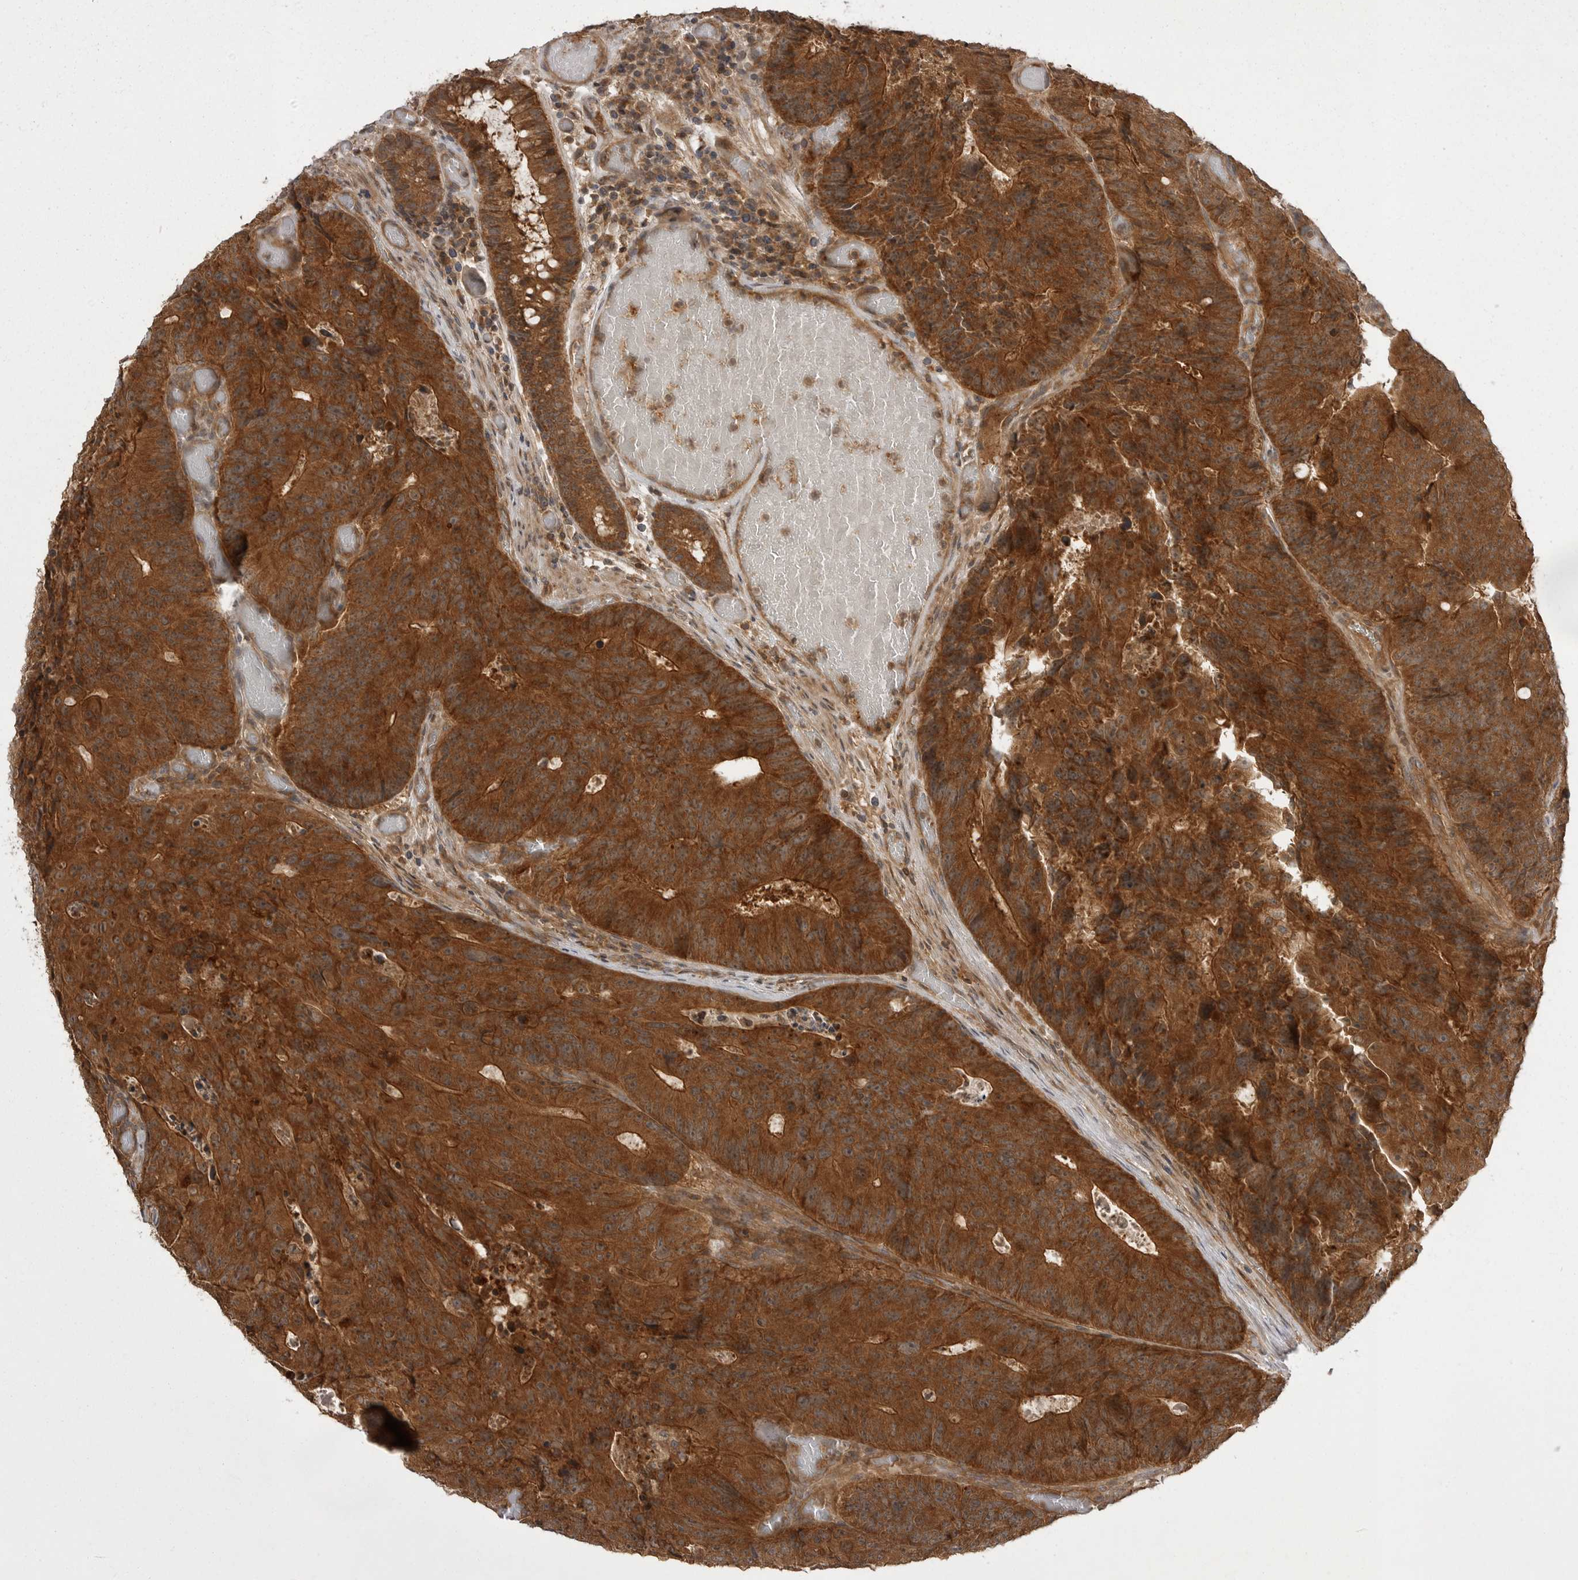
{"staining": {"intensity": "strong", "quantity": ">75%", "location": "cytoplasmic/membranous"}, "tissue": "colorectal cancer", "cell_type": "Tumor cells", "image_type": "cancer", "snomed": [{"axis": "morphology", "description": "Adenocarcinoma, NOS"}, {"axis": "topography", "description": "Colon"}], "caption": "IHC micrograph of neoplastic tissue: human adenocarcinoma (colorectal) stained using IHC shows high levels of strong protein expression localized specifically in the cytoplasmic/membranous of tumor cells, appearing as a cytoplasmic/membranous brown color.", "gene": "STK24", "patient": {"sex": "male", "age": 87}}